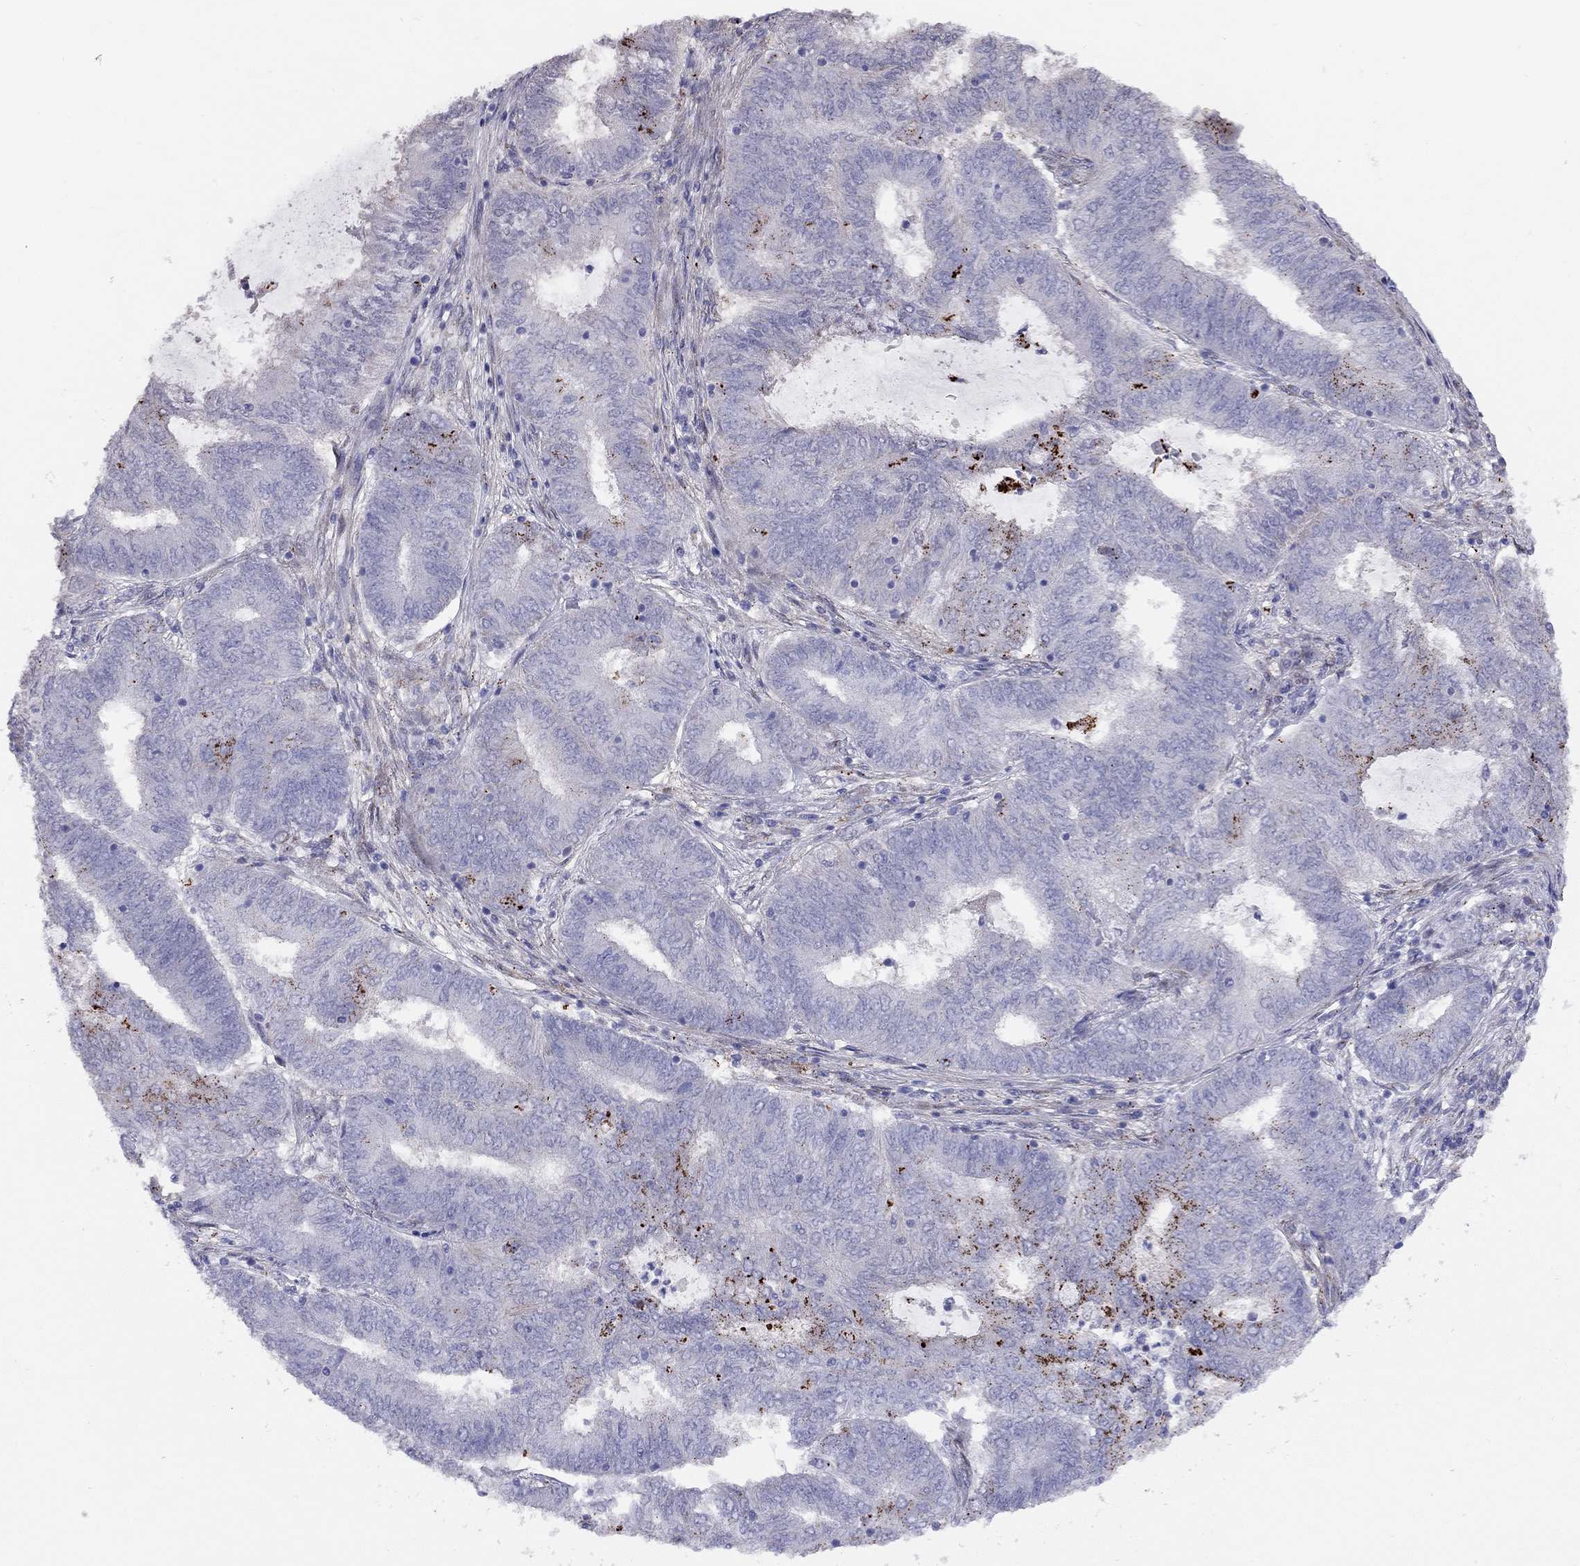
{"staining": {"intensity": "negative", "quantity": "none", "location": "none"}, "tissue": "endometrial cancer", "cell_type": "Tumor cells", "image_type": "cancer", "snomed": [{"axis": "morphology", "description": "Adenocarcinoma, NOS"}, {"axis": "topography", "description": "Endometrium"}], "caption": "A photomicrograph of human adenocarcinoma (endometrial) is negative for staining in tumor cells.", "gene": "MAGEB4", "patient": {"sex": "female", "age": 62}}